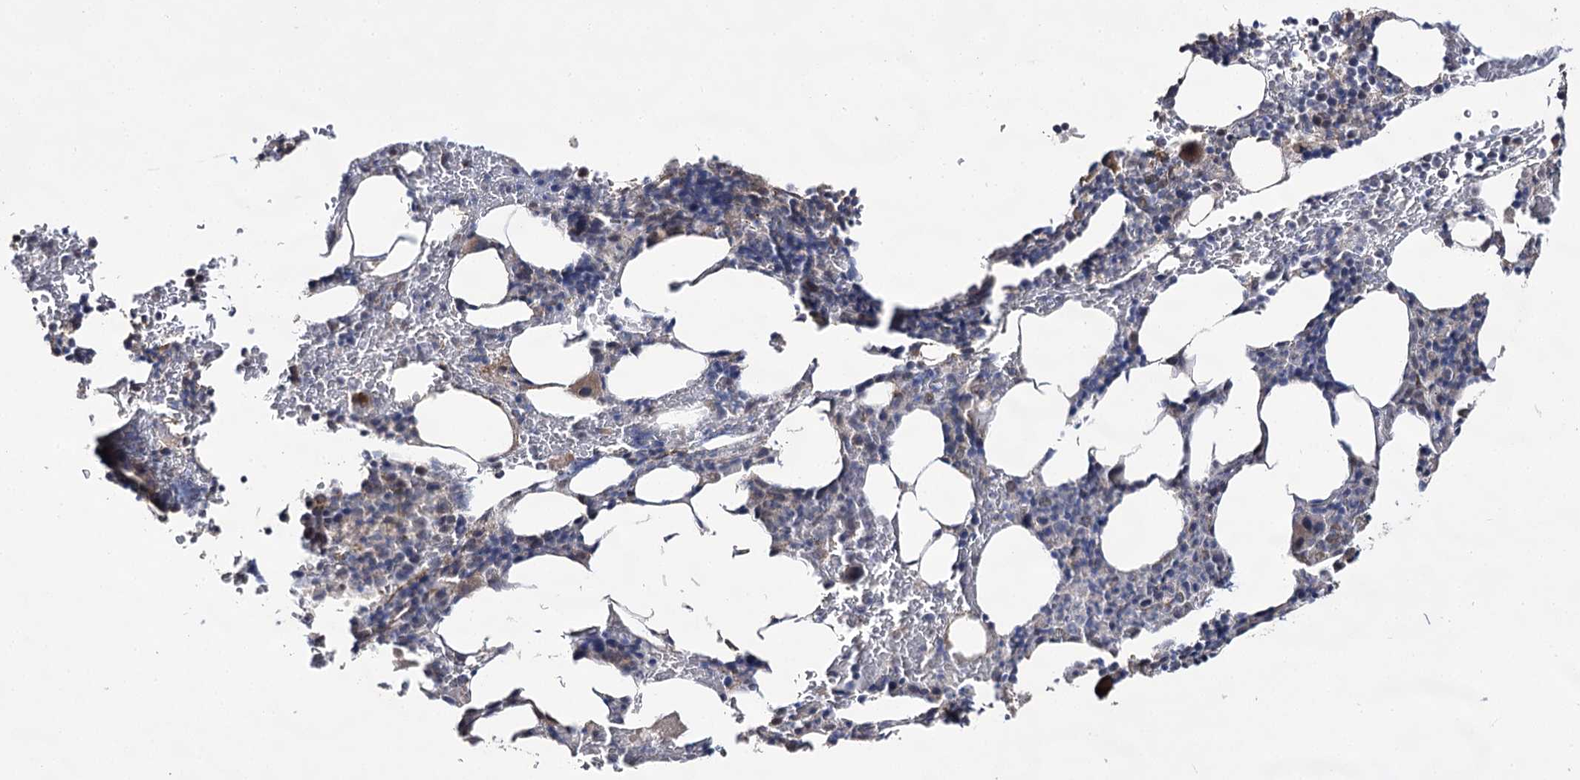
{"staining": {"intensity": "weak", "quantity": "25%-75%", "location": "cytoplasmic/membranous"}, "tissue": "bone marrow", "cell_type": "Hematopoietic cells", "image_type": "normal", "snomed": [{"axis": "morphology", "description": "Normal tissue, NOS"}, {"axis": "topography", "description": "Bone marrow"}], "caption": "Weak cytoplasmic/membranous expression for a protein is seen in about 25%-75% of hematopoietic cells of unremarkable bone marrow using immunohistochemistry (IHC).", "gene": "ACTR6", "patient": {"sex": "male", "age": 62}}